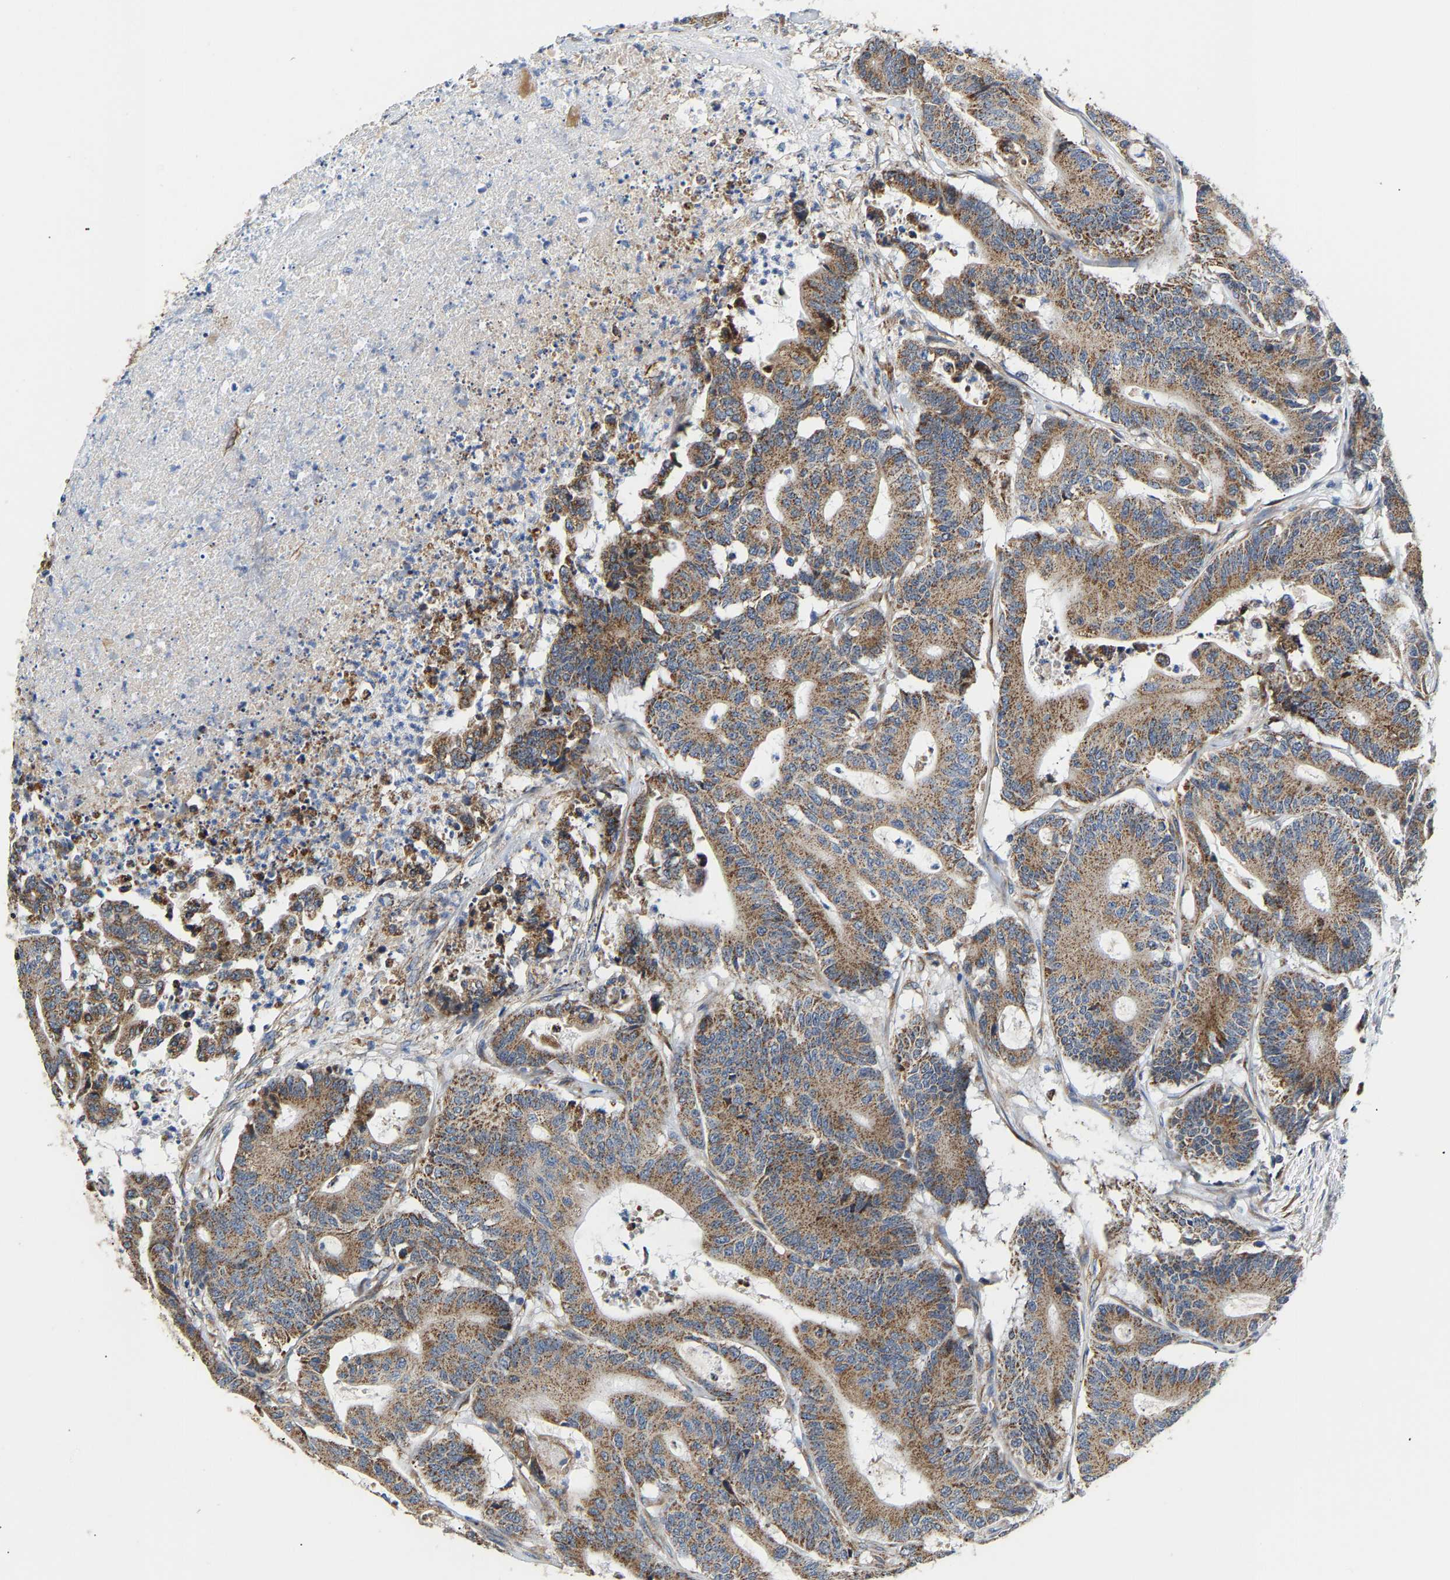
{"staining": {"intensity": "moderate", "quantity": ">75%", "location": "cytoplasmic/membranous"}, "tissue": "colorectal cancer", "cell_type": "Tumor cells", "image_type": "cancer", "snomed": [{"axis": "morphology", "description": "Adenocarcinoma, NOS"}, {"axis": "topography", "description": "Colon"}], "caption": "The image reveals immunohistochemical staining of adenocarcinoma (colorectal). There is moderate cytoplasmic/membranous staining is appreciated in approximately >75% of tumor cells. (DAB = brown stain, brightfield microscopy at high magnification).", "gene": "TMEM168", "patient": {"sex": "female", "age": 84}}